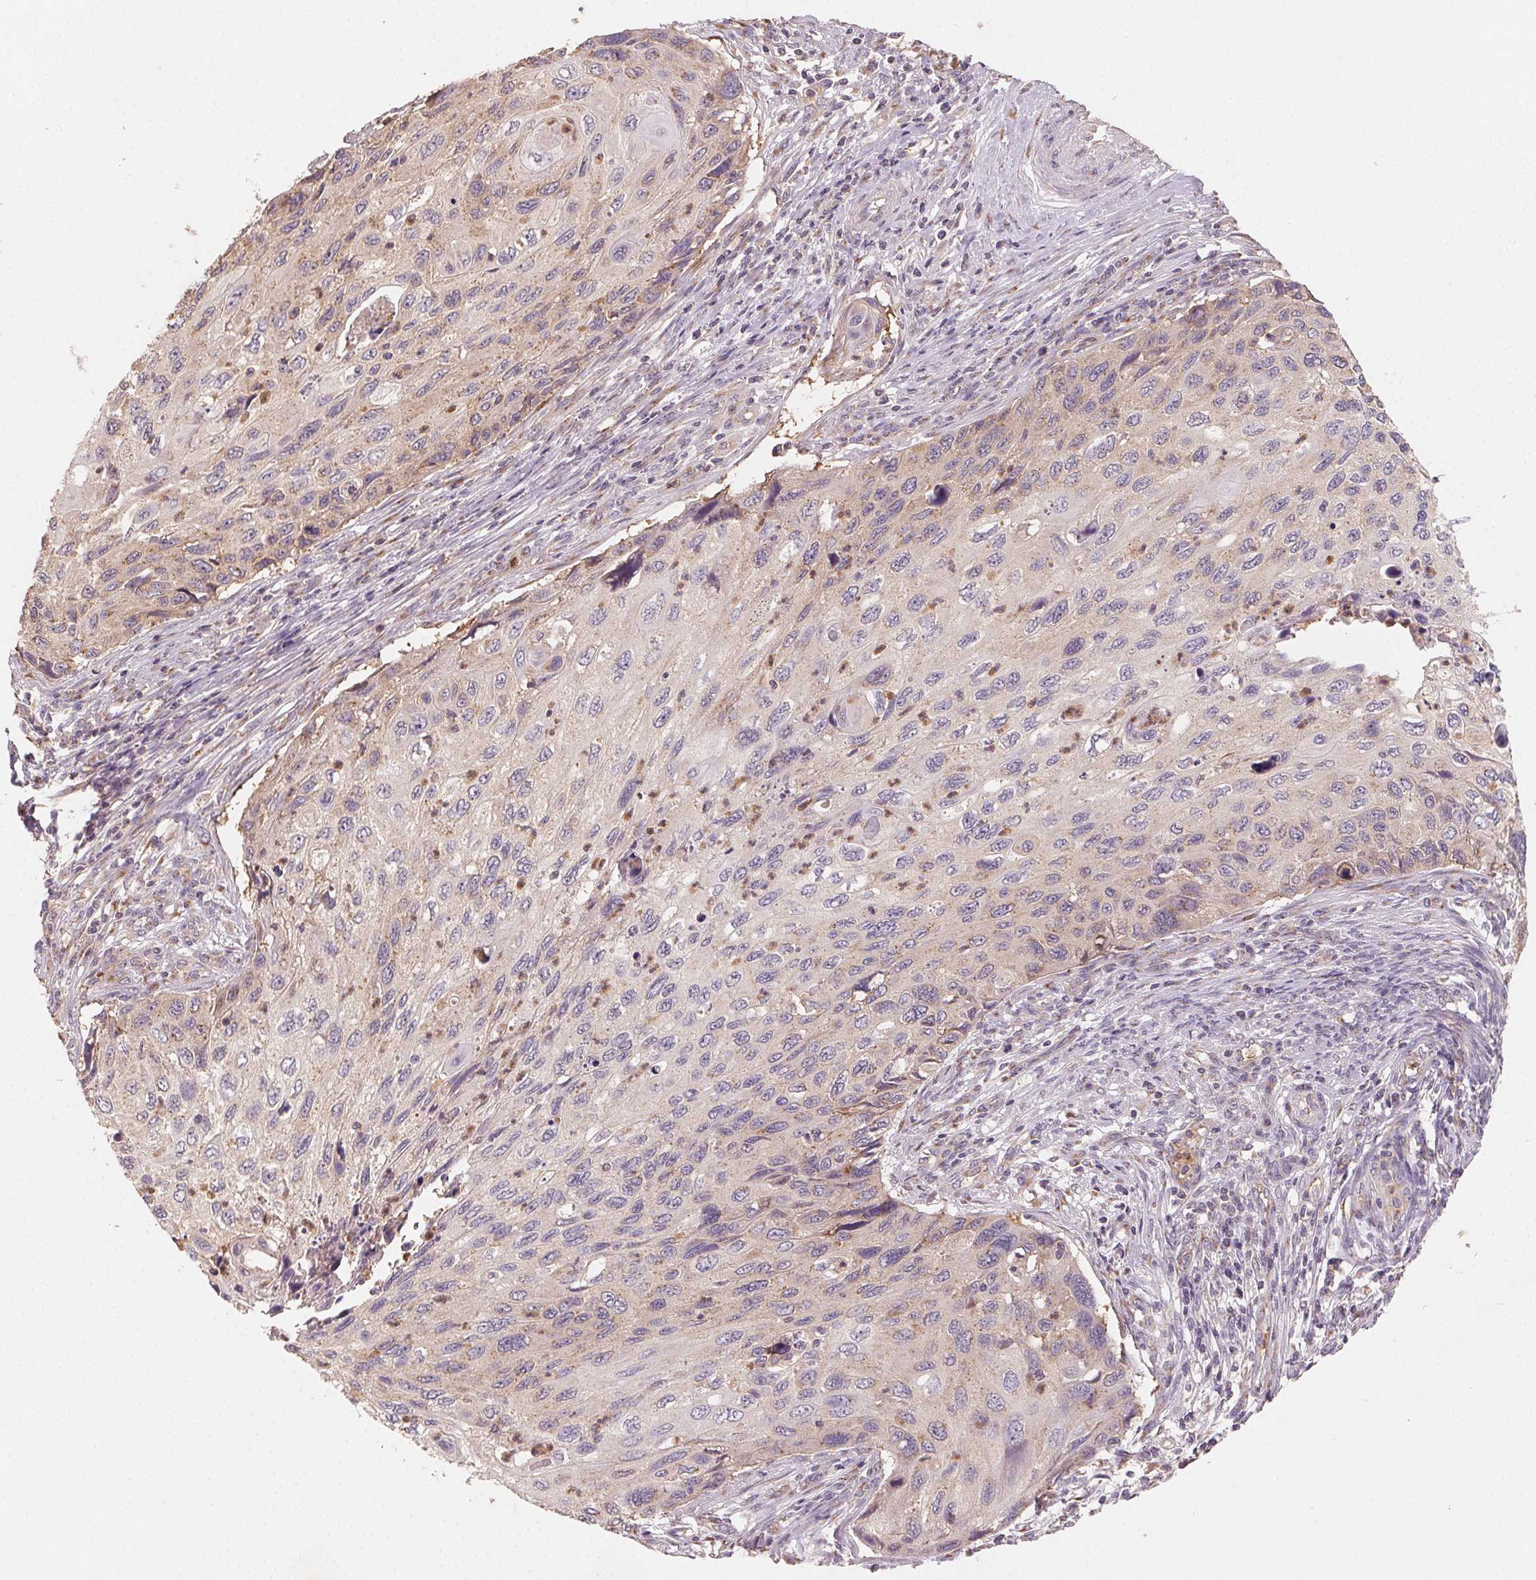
{"staining": {"intensity": "weak", "quantity": "25%-75%", "location": "cytoplasmic/membranous"}, "tissue": "cervical cancer", "cell_type": "Tumor cells", "image_type": "cancer", "snomed": [{"axis": "morphology", "description": "Squamous cell carcinoma, NOS"}, {"axis": "topography", "description": "Cervix"}], "caption": "Immunohistochemistry photomicrograph of neoplastic tissue: cervical cancer (squamous cell carcinoma) stained using immunohistochemistry (IHC) displays low levels of weak protein expression localized specifically in the cytoplasmic/membranous of tumor cells, appearing as a cytoplasmic/membranous brown color.", "gene": "AP1S1", "patient": {"sex": "female", "age": 70}}